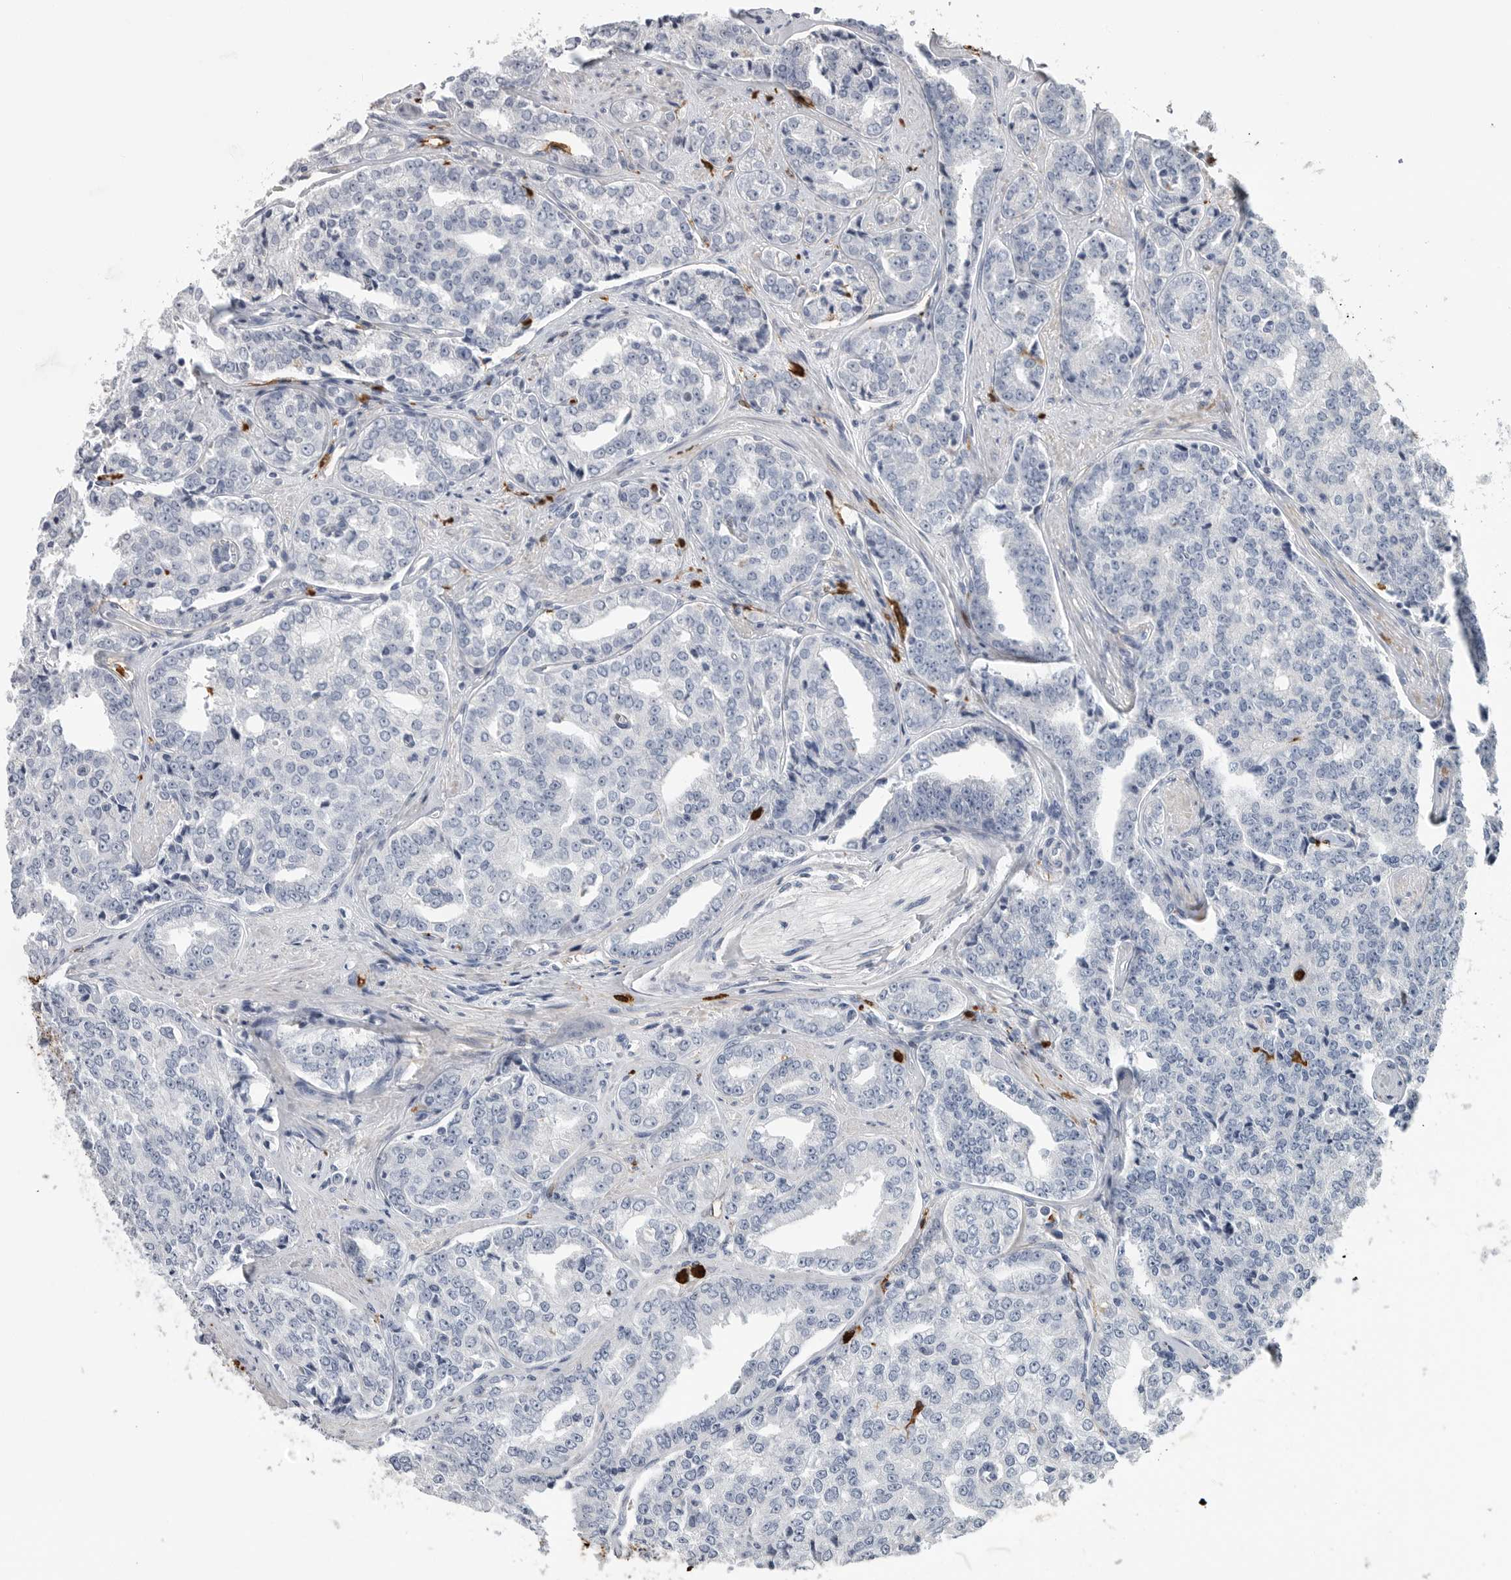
{"staining": {"intensity": "negative", "quantity": "none", "location": "none"}, "tissue": "prostate cancer", "cell_type": "Tumor cells", "image_type": "cancer", "snomed": [{"axis": "morphology", "description": "Adenocarcinoma, High grade"}, {"axis": "topography", "description": "Prostate"}], "caption": "Immunohistochemistry (IHC) micrograph of human prostate cancer (high-grade adenocarcinoma) stained for a protein (brown), which demonstrates no staining in tumor cells.", "gene": "CYB561D1", "patient": {"sex": "male", "age": 71}}